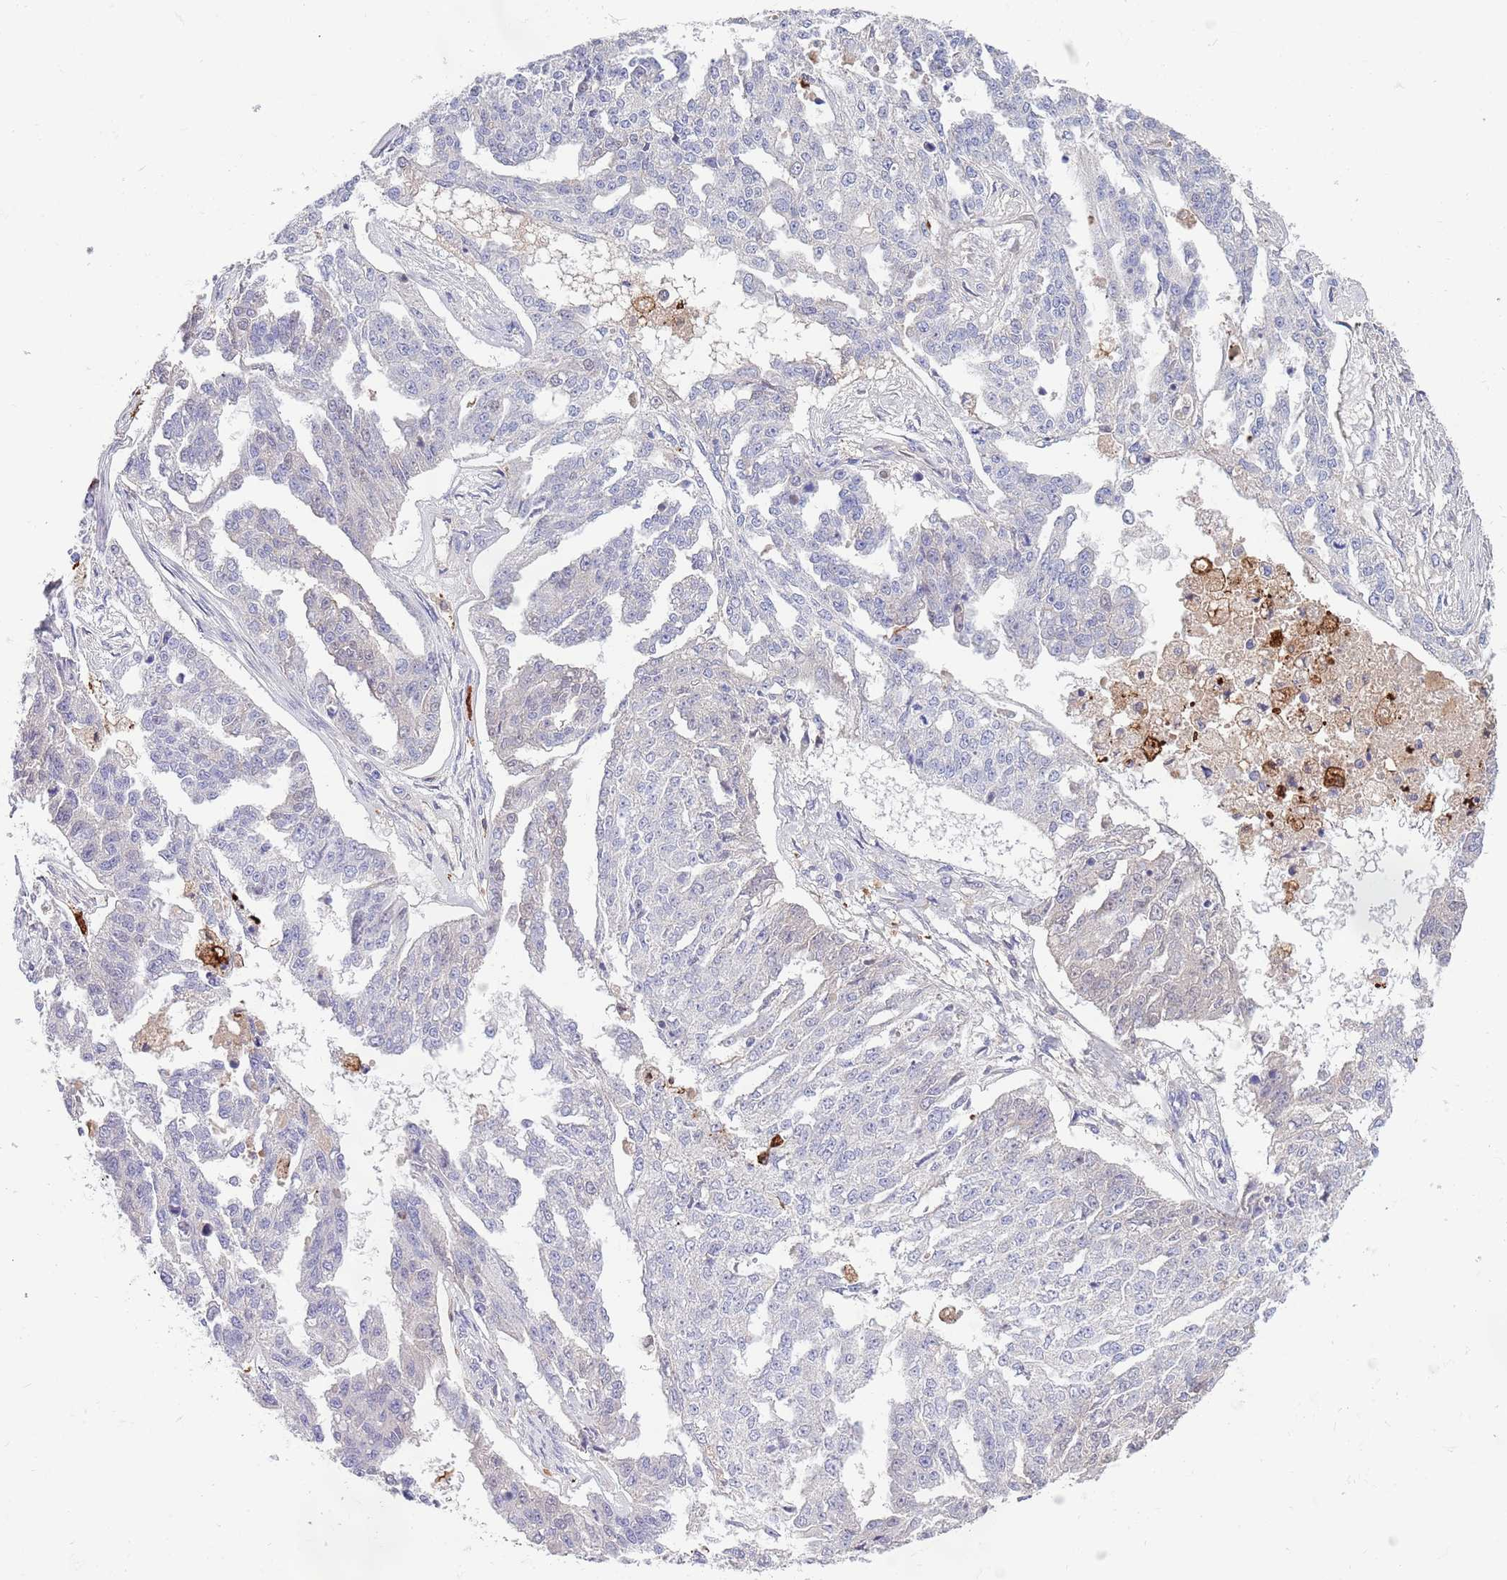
{"staining": {"intensity": "negative", "quantity": "none", "location": "none"}, "tissue": "ovarian cancer", "cell_type": "Tumor cells", "image_type": "cancer", "snomed": [{"axis": "morphology", "description": "Cystadenocarcinoma, serous, NOS"}, {"axis": "topography", "description": "Ovary"}], "caption": "Immunohistochemistry histopathology image of neoplastic tissue: human ovarian cancer stained with DAB displays no significant protein positivity in tumor cells.", "gene": "NLRP6", "patient": {"sex": "female", "age": 58}}